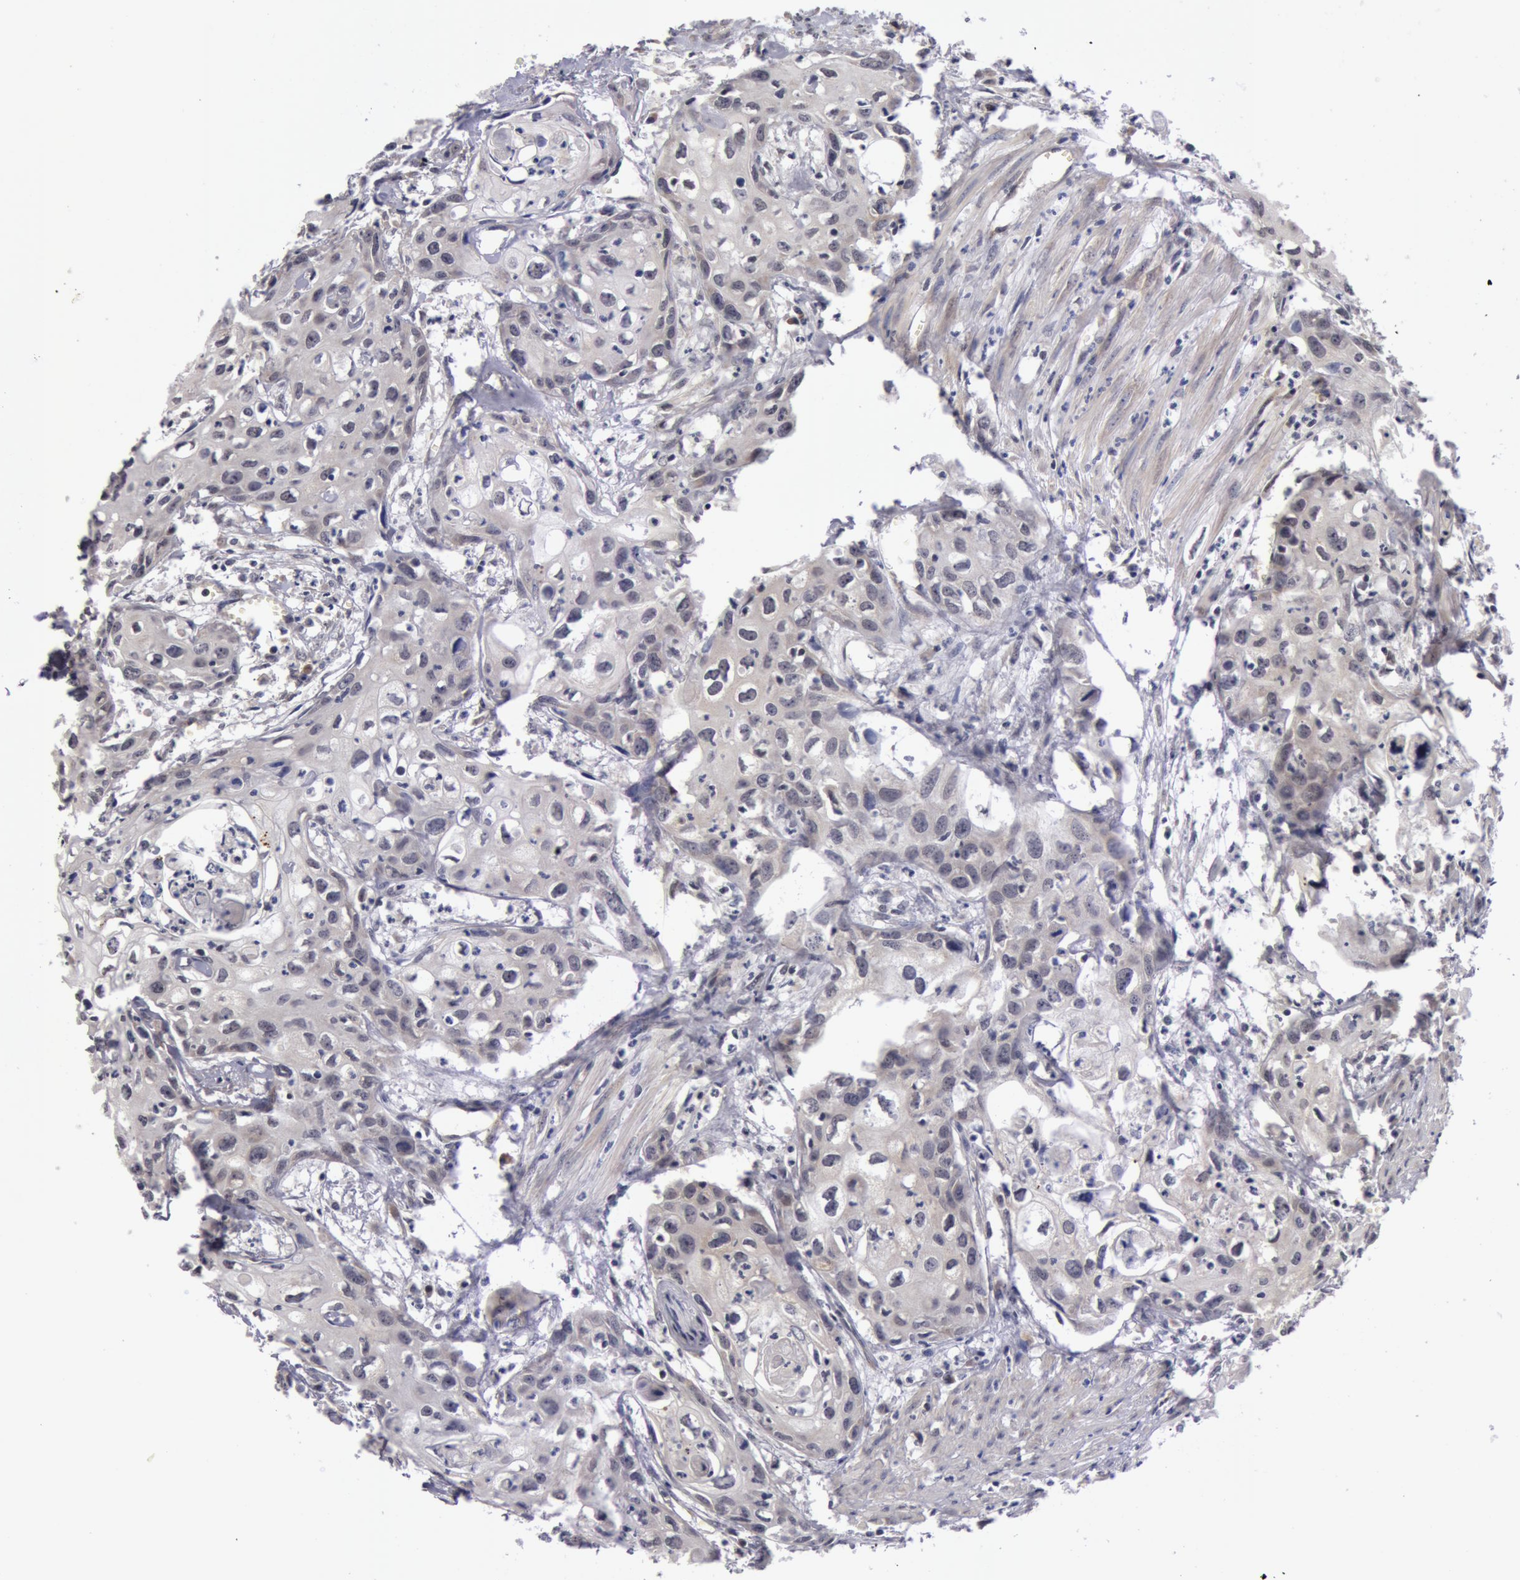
{"staining": {"intensity": "negative", "quantity": "none", "location": "none"}, "tissue": "urothelial cancer", "cell_type": "Tumor cells", "image_type": "cancer", "snomed": [{"axis": "morphology", "description": "Urothelial carcinoma, High grade"}, {"axis": "topography", "description": "Urinary bladder"}], "caption": "Immunohistochemical staining of human urothelial cancer demonstrates no significant staining in tumor cells.", "gene": "SYTL4", "patient": {"sex": "male", "age": 54}}